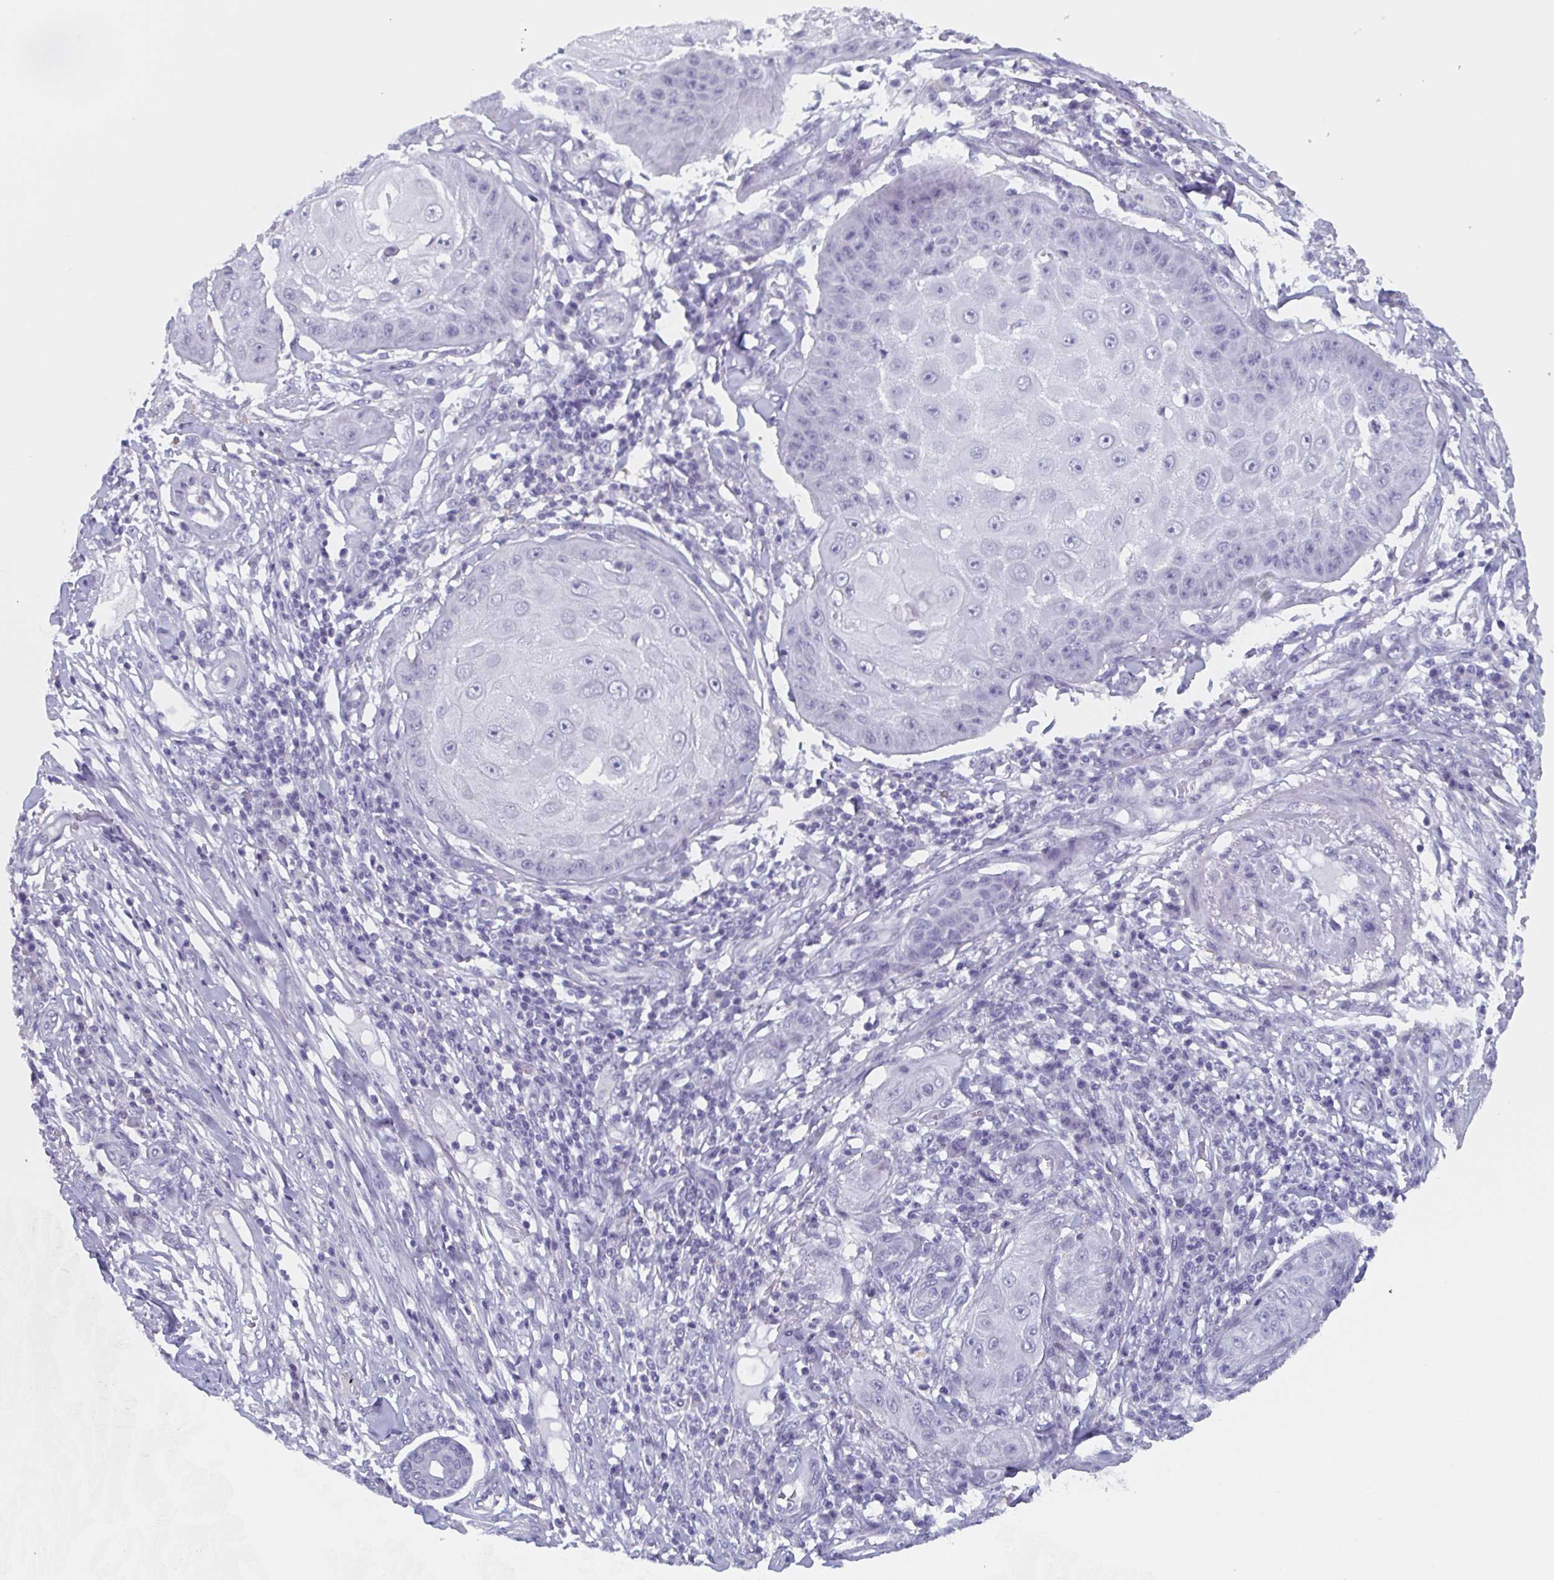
{"staining": {"intensity": "negative", "quantity": "none", "location": "none"}, "tissue": "skin cancer", "cell_type": "Tumor cells", "image_type": "cancer", "snomed": [{"axis": "morphology", "description": "Squamous cell carcinoma, NOS"}, {"axis": "topography", "description": "Skin"}], "caption": "Squamous cell carcinoma (skin) stained for a protein using immunohistochemistry demonstrates no staining tumor cells.", "gene": "DYDC2", "patient": {"sex": "male", "age": 70}}